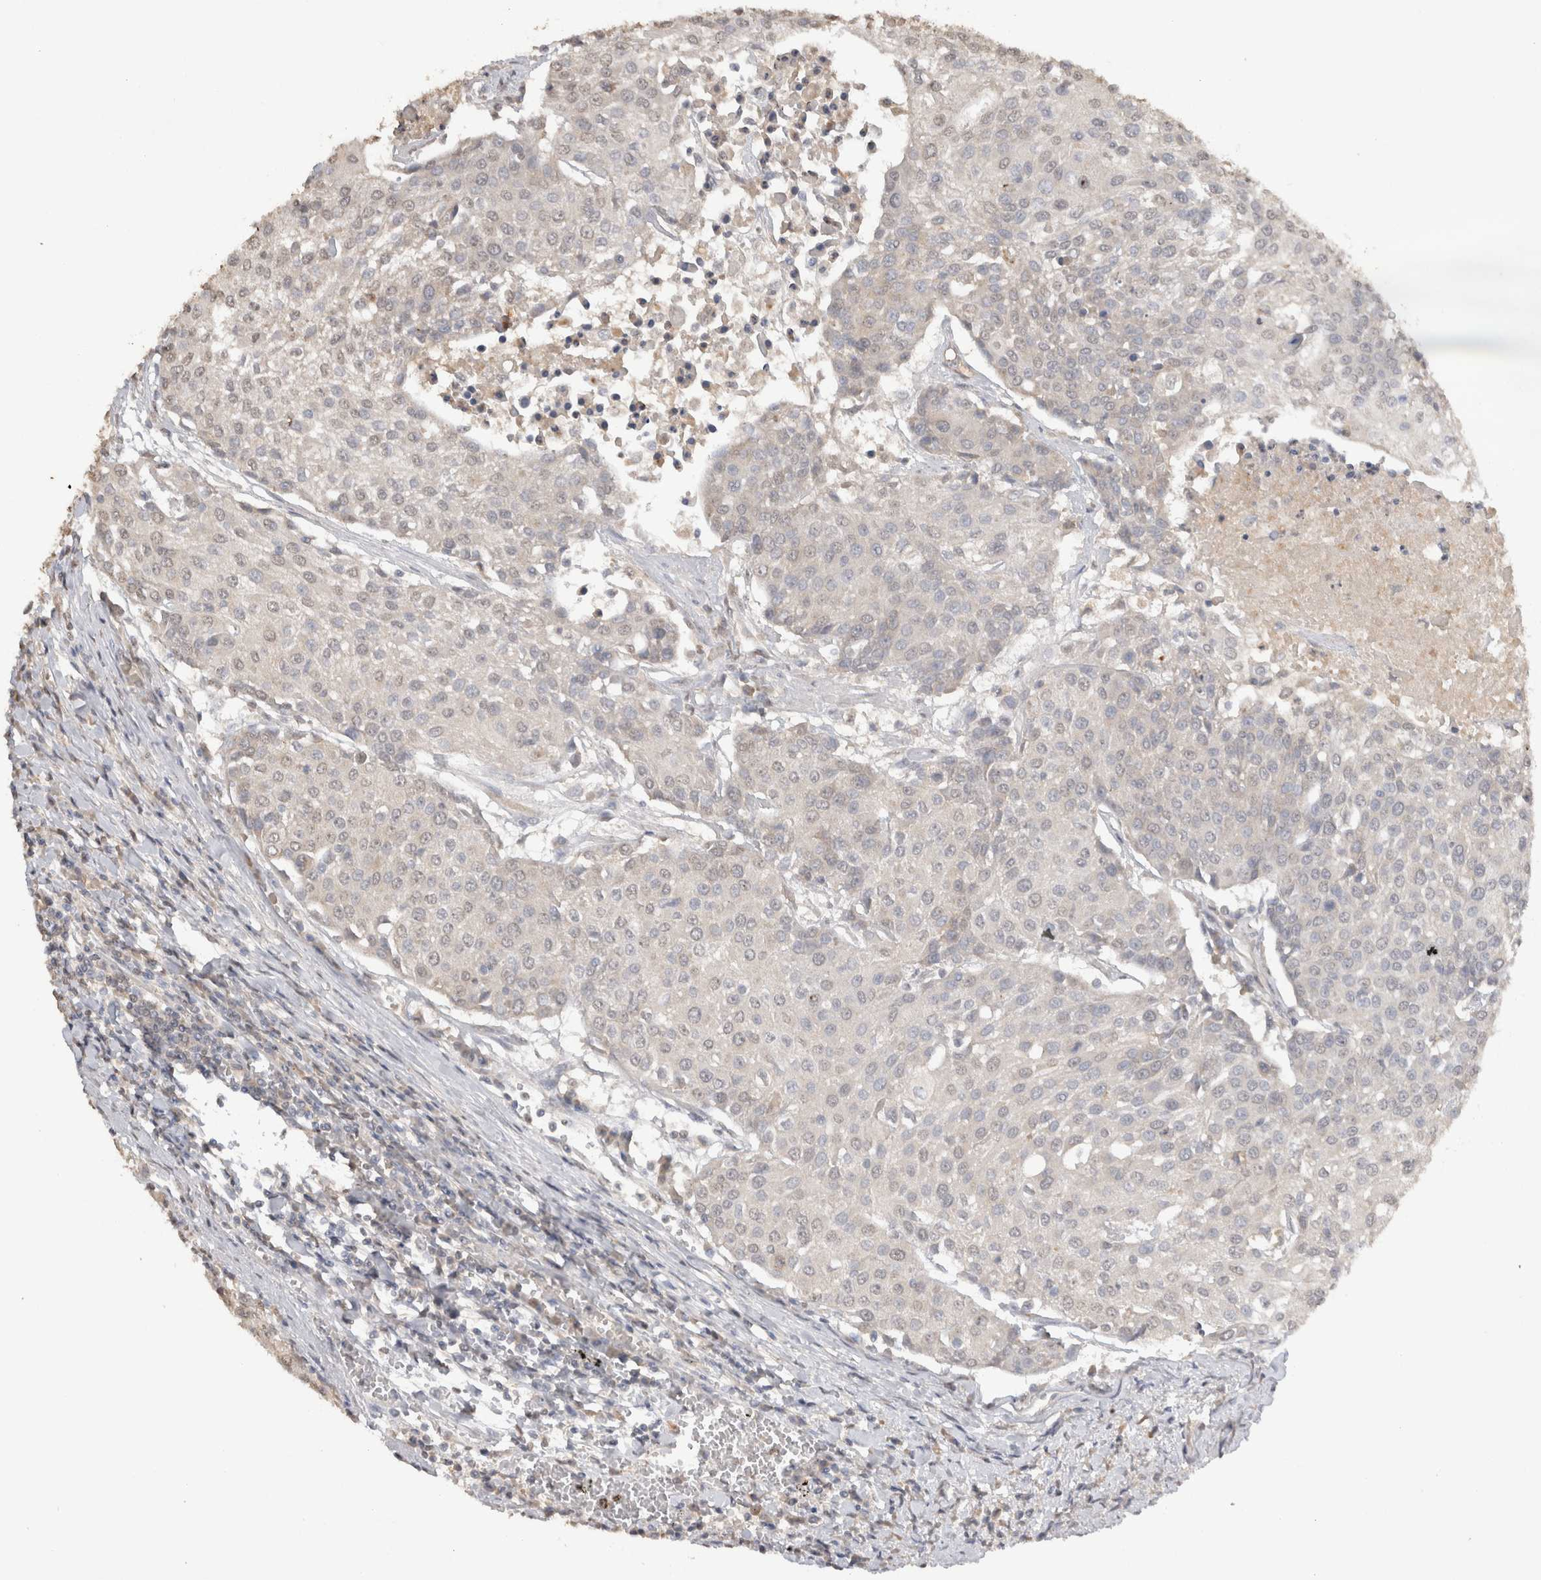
{"staining": {"intensity": "negative", "quantity": "none", "location": "none"}, "tissue": "urothelial cancer", "cell_type": "Tumor cells", "image_type": "cancer", "snomed": [{"axis": "morphology", "description": "Urothelial carcinoma, High grade"}, {"axis": "topography", "description": "Urinary bladder"}], "caption": "High power microscopy histopathology image of an immunohistochemistry image of urothelial cancer, revealing no significant staining in tumor cells.", "gene": "NAALADL2", "patient": {"sex": "female", "age": 85}}